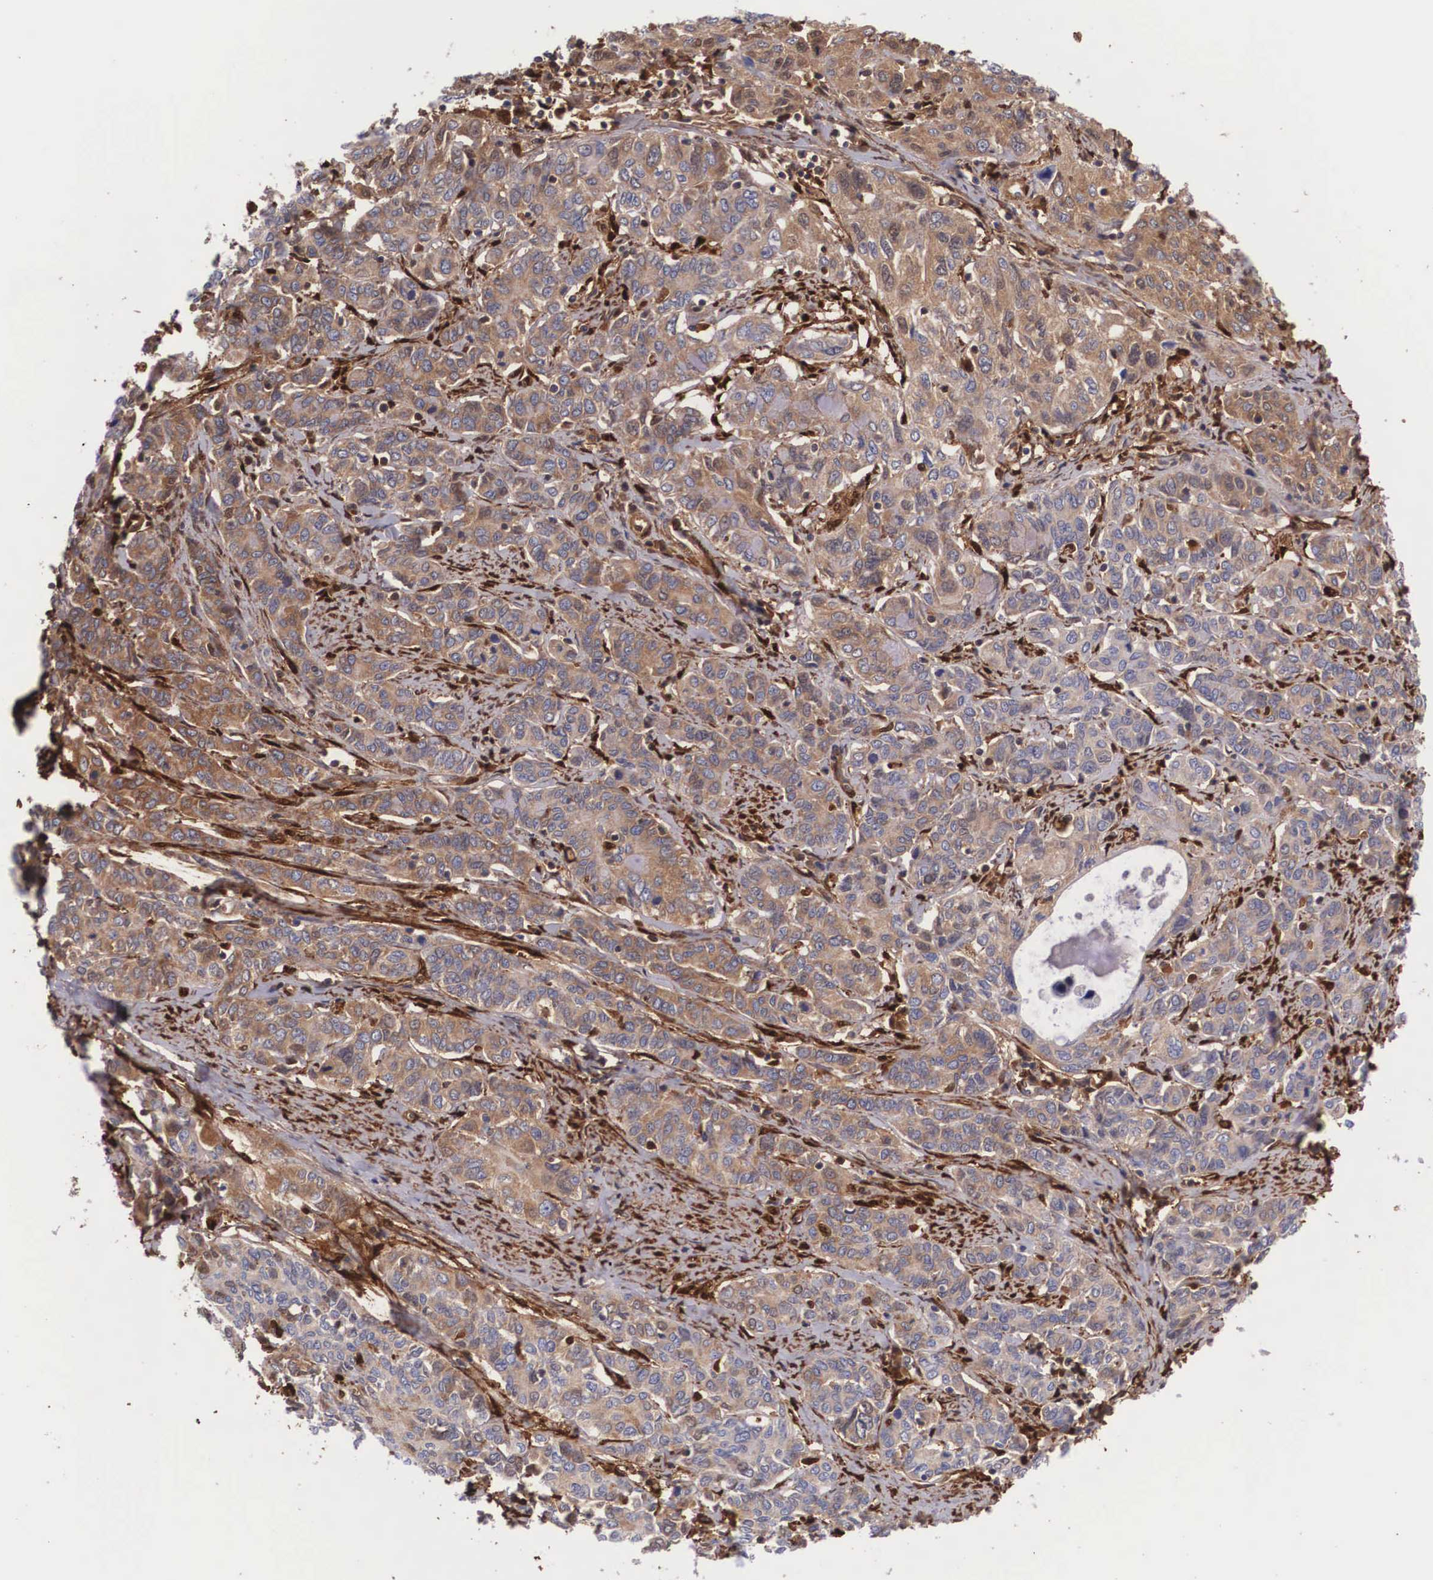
{"staining": {"intensity": "weak", "quantity": "25%-75%", "location": "cytoplasmic/membranous"}, "tissue": "cervical cancer", "cell_type": "Tumor cells", "image_type": "cancer", "snomed": [{"axis": "morphology", "description": "Squamous cell carcinoma, NOS"}, {"axis": "topography", "description": "Cervix"}], "caption": "Immunohistochemical staining of cervical cancer (squamous cell carcinoma) reveals low levels of weak cytoplasmic/membranous protein positivity in approximately 25%-75% of tumor cells. The protein of interest is shown in brown color, while the nuclei are stained blue.", "gene": "LGALS1", "patient": {"sex": "female", "age": 38}}